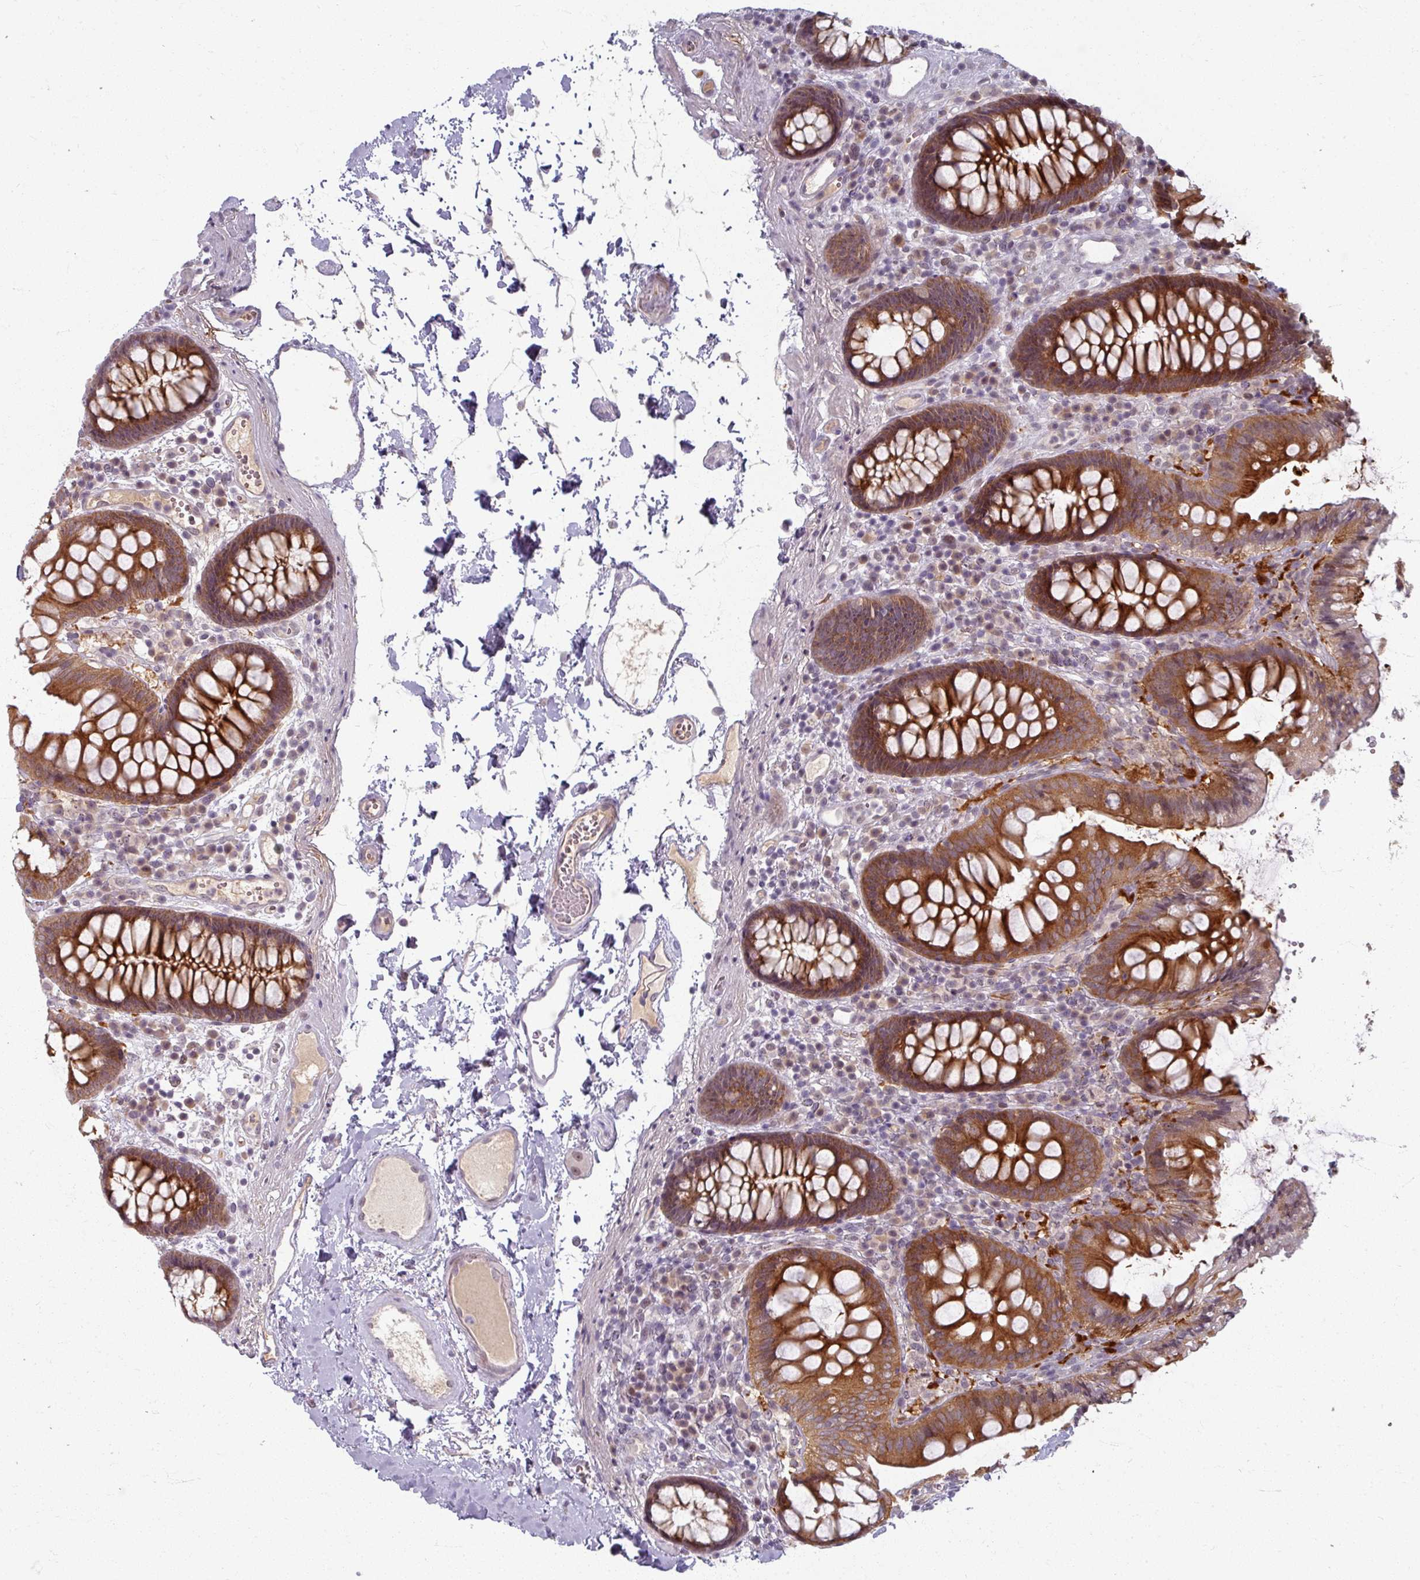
{"staining": {"intensity": "weak", "quantity": ">75%", "location": "cytoplasmic/membranous"}, "tissue": "colon", "cell_type": "Endothelial cells", "image_type": "normal", "snomed": [{"axis": "morphology", "description": "Normal tissue, NOS"}, {"axis": "topography", "description": "Colon"}], "caption": "Immunohistochemistry (IHC) micrograph of benign colon: human colon stained using immunohistochemistry exhibits low levels of weak protein expression localized specifically in the cytoplasmic/membranous of endothelial cells, appearing as a cytoplasmic/membranous brown color.", "gene": "KLC3", "patient": {"sex": "male", "age": 84}}